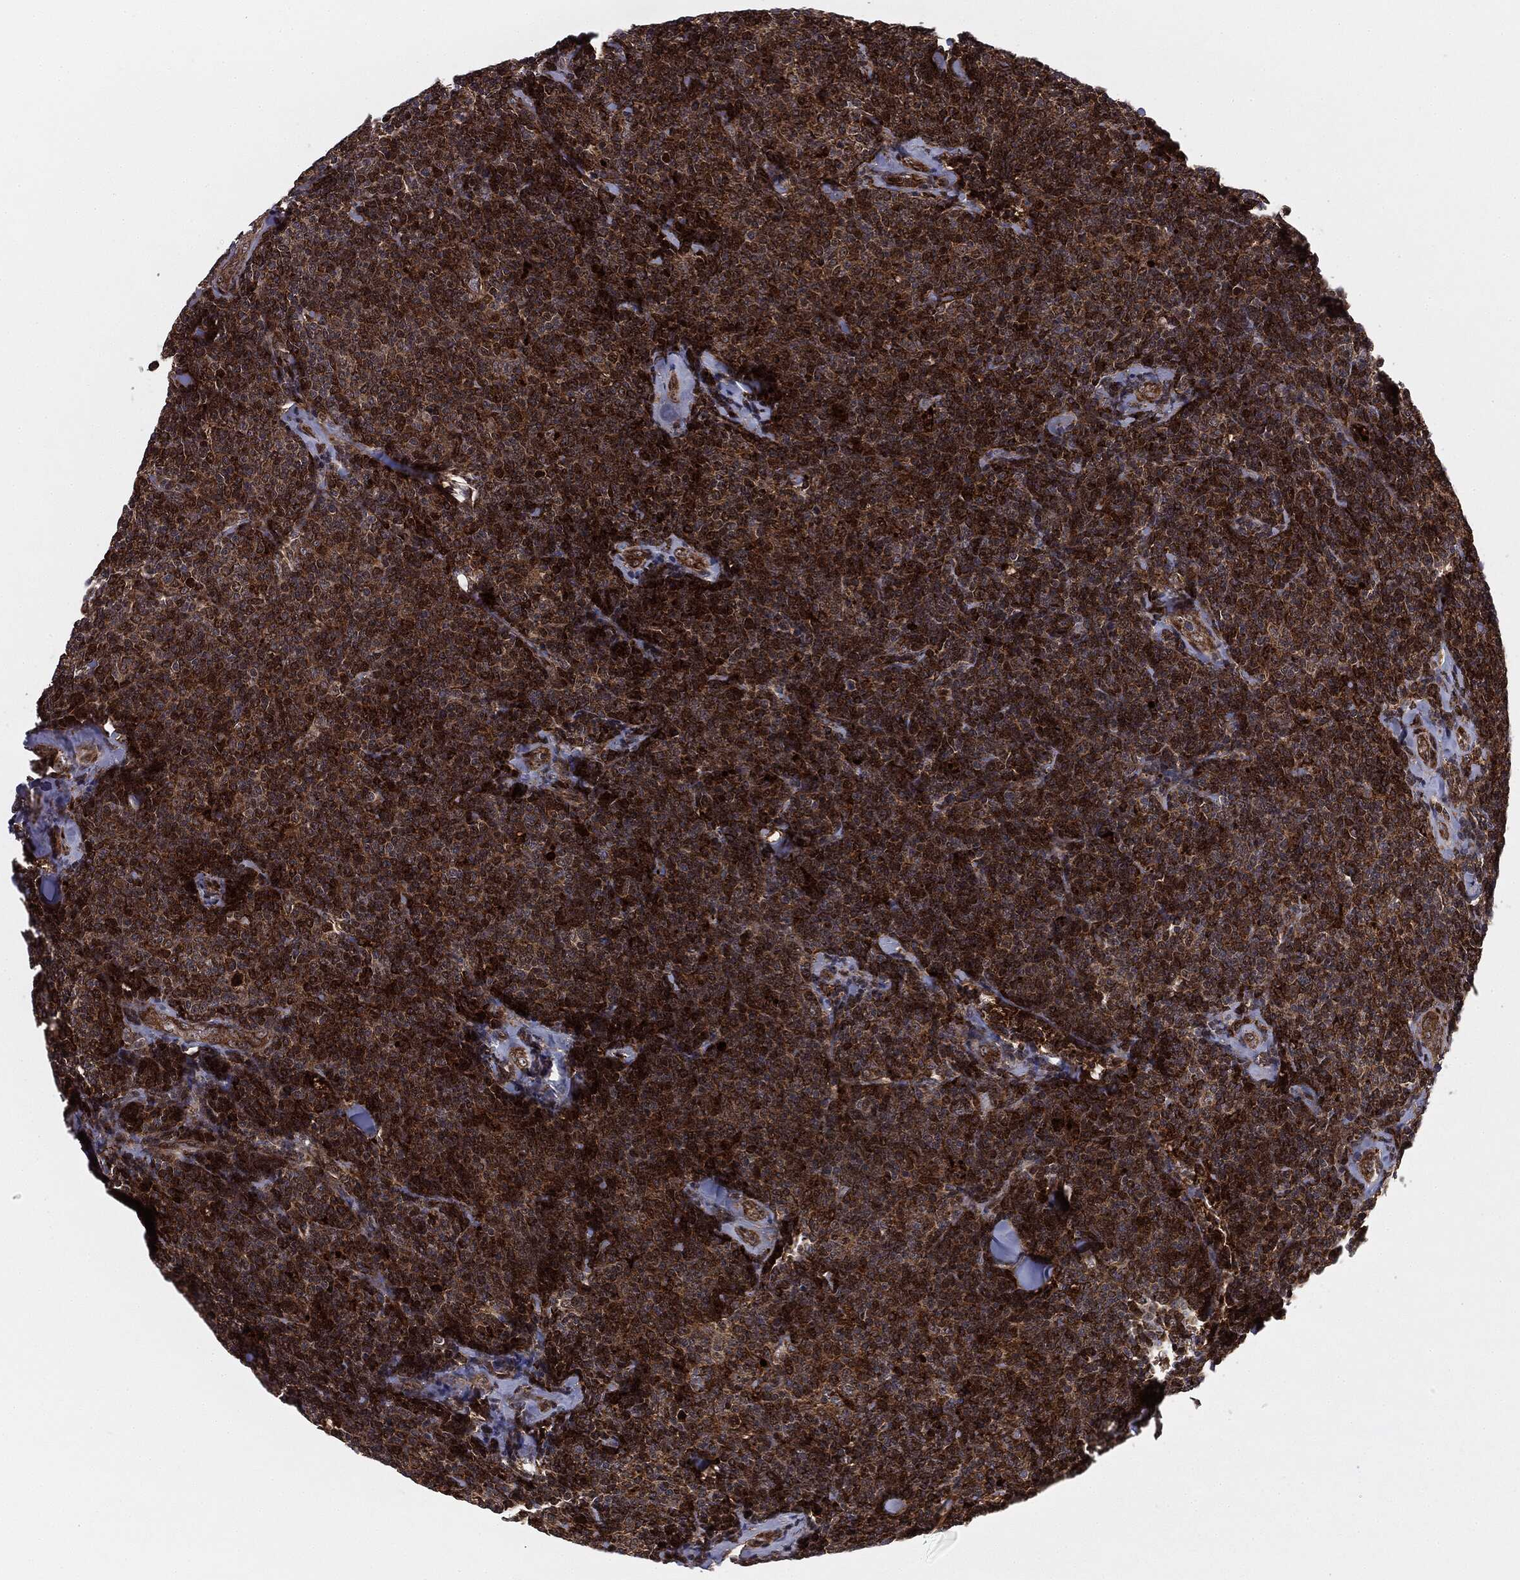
{"staining": {"intensity": "strong", "quantity": ">75%", "location": "cytoplasmic/membranous,nuclear"}, "tissue": "lymphoma", "cell_type": "Tumor cells", "image_type": "cancer", "snomed": [{"axis": "morphology", "description": "Malignant lymphoma, non-Hodgkin's type, Low grade"}, {"axis": "topography", "description": "Lymph node"}], "caption": "Immunohistochemical staining of low-grade malignant lymphoma, non-Hodgkin's type demonstrates strong cytoplasmic/membranous and nuclear protein expression in about >75% of tumor cells. (Stains: DAB in brown, nuclei in blue, Microscopy: brightfield microscopy at high magnification).", "gene": "PTEN", "patient": {"sex": "female", "age": 56}}